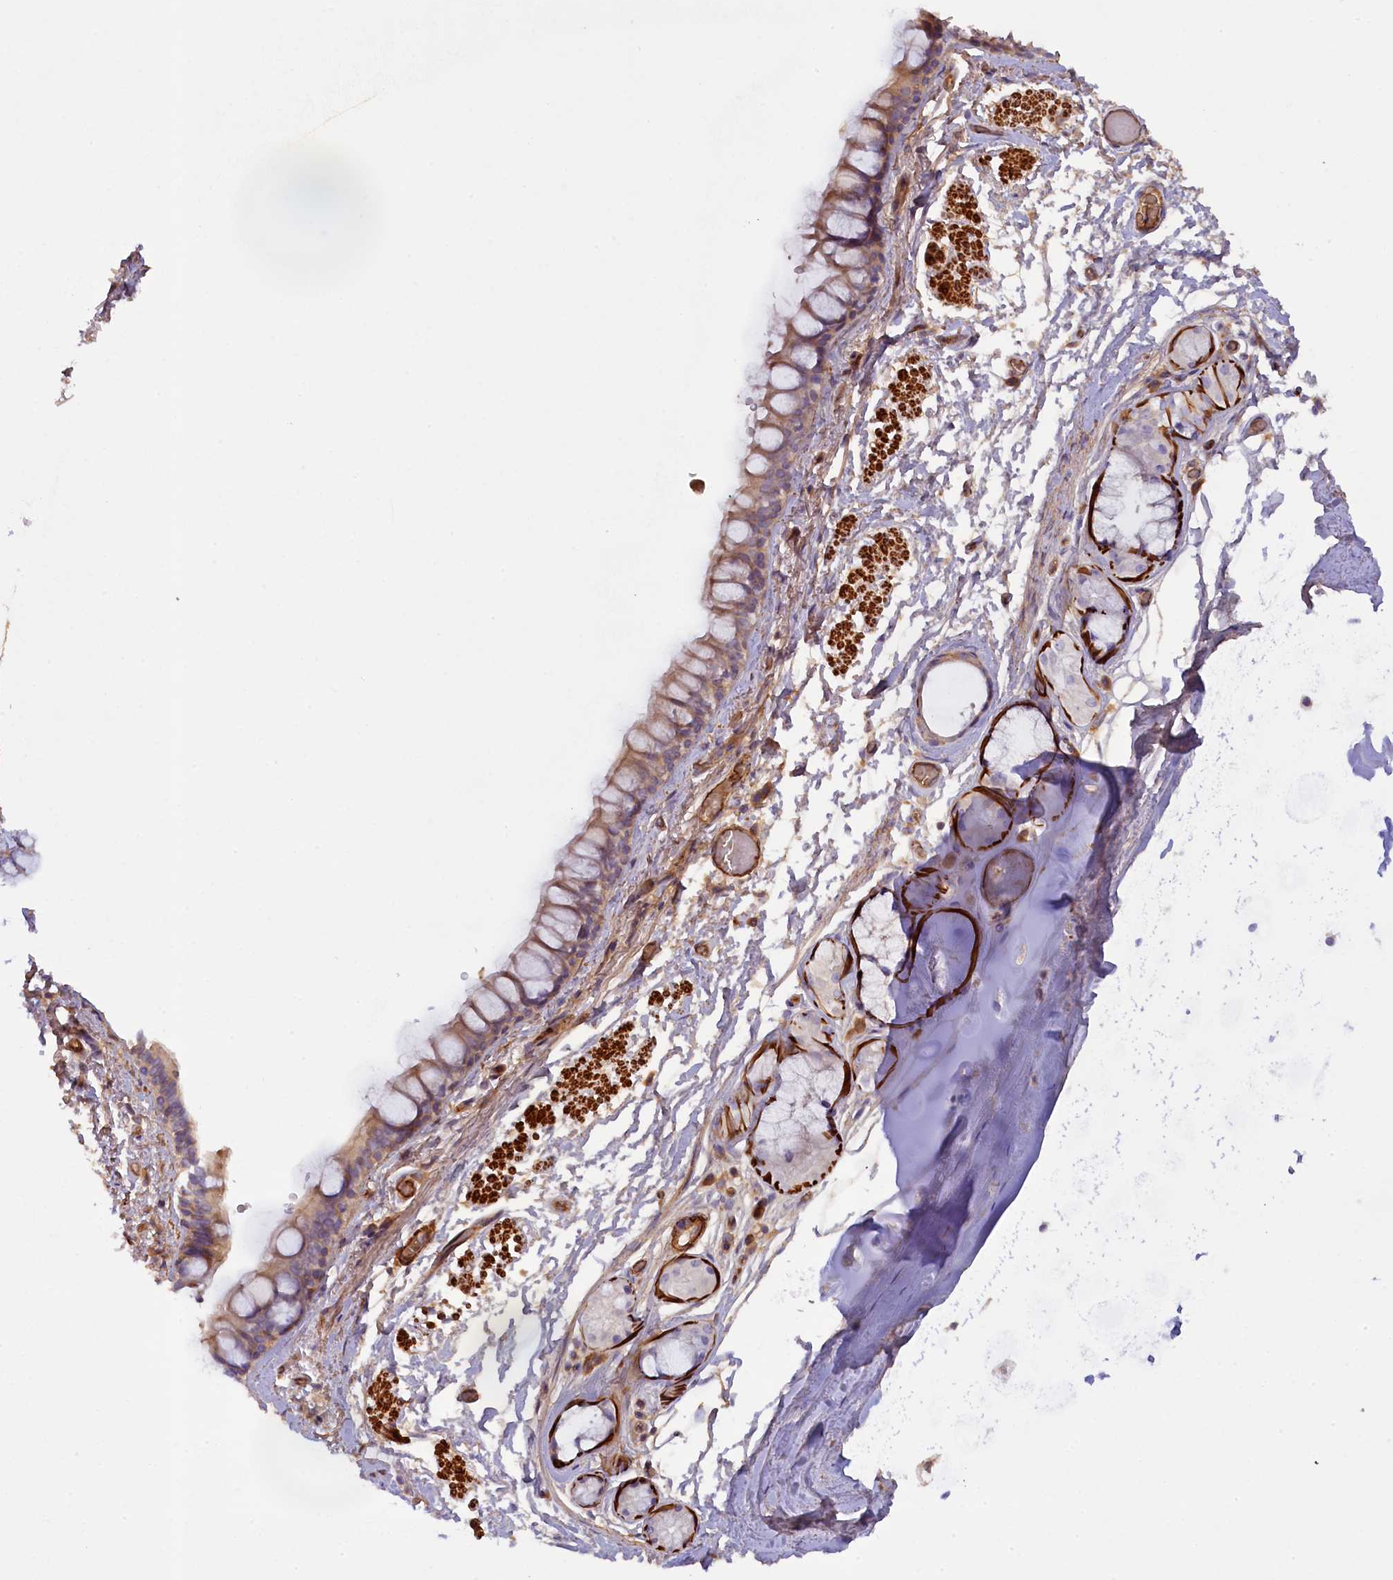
{"staining": {"intensity": "moderate", "quantity": ">75%", "location": "cytoplasmic/membranous"}, "tissue": "bronchus", "cell_type": "Respiratory epithelial cells", "image_type": "normal", "snomed": [{"axis": "morphology", "description": "Normal tissue, NOS"}, {"axis": "topography", "description": "Cartilage tissue"}], "caption": "Protein expression analysis of benign human bronchus reveals moderate cytoplasmic/membranous positivity in about >75% of respiratory epithelial cells.", "gene": "FUZ", "patient": {"sex": "male", "age": 63}}